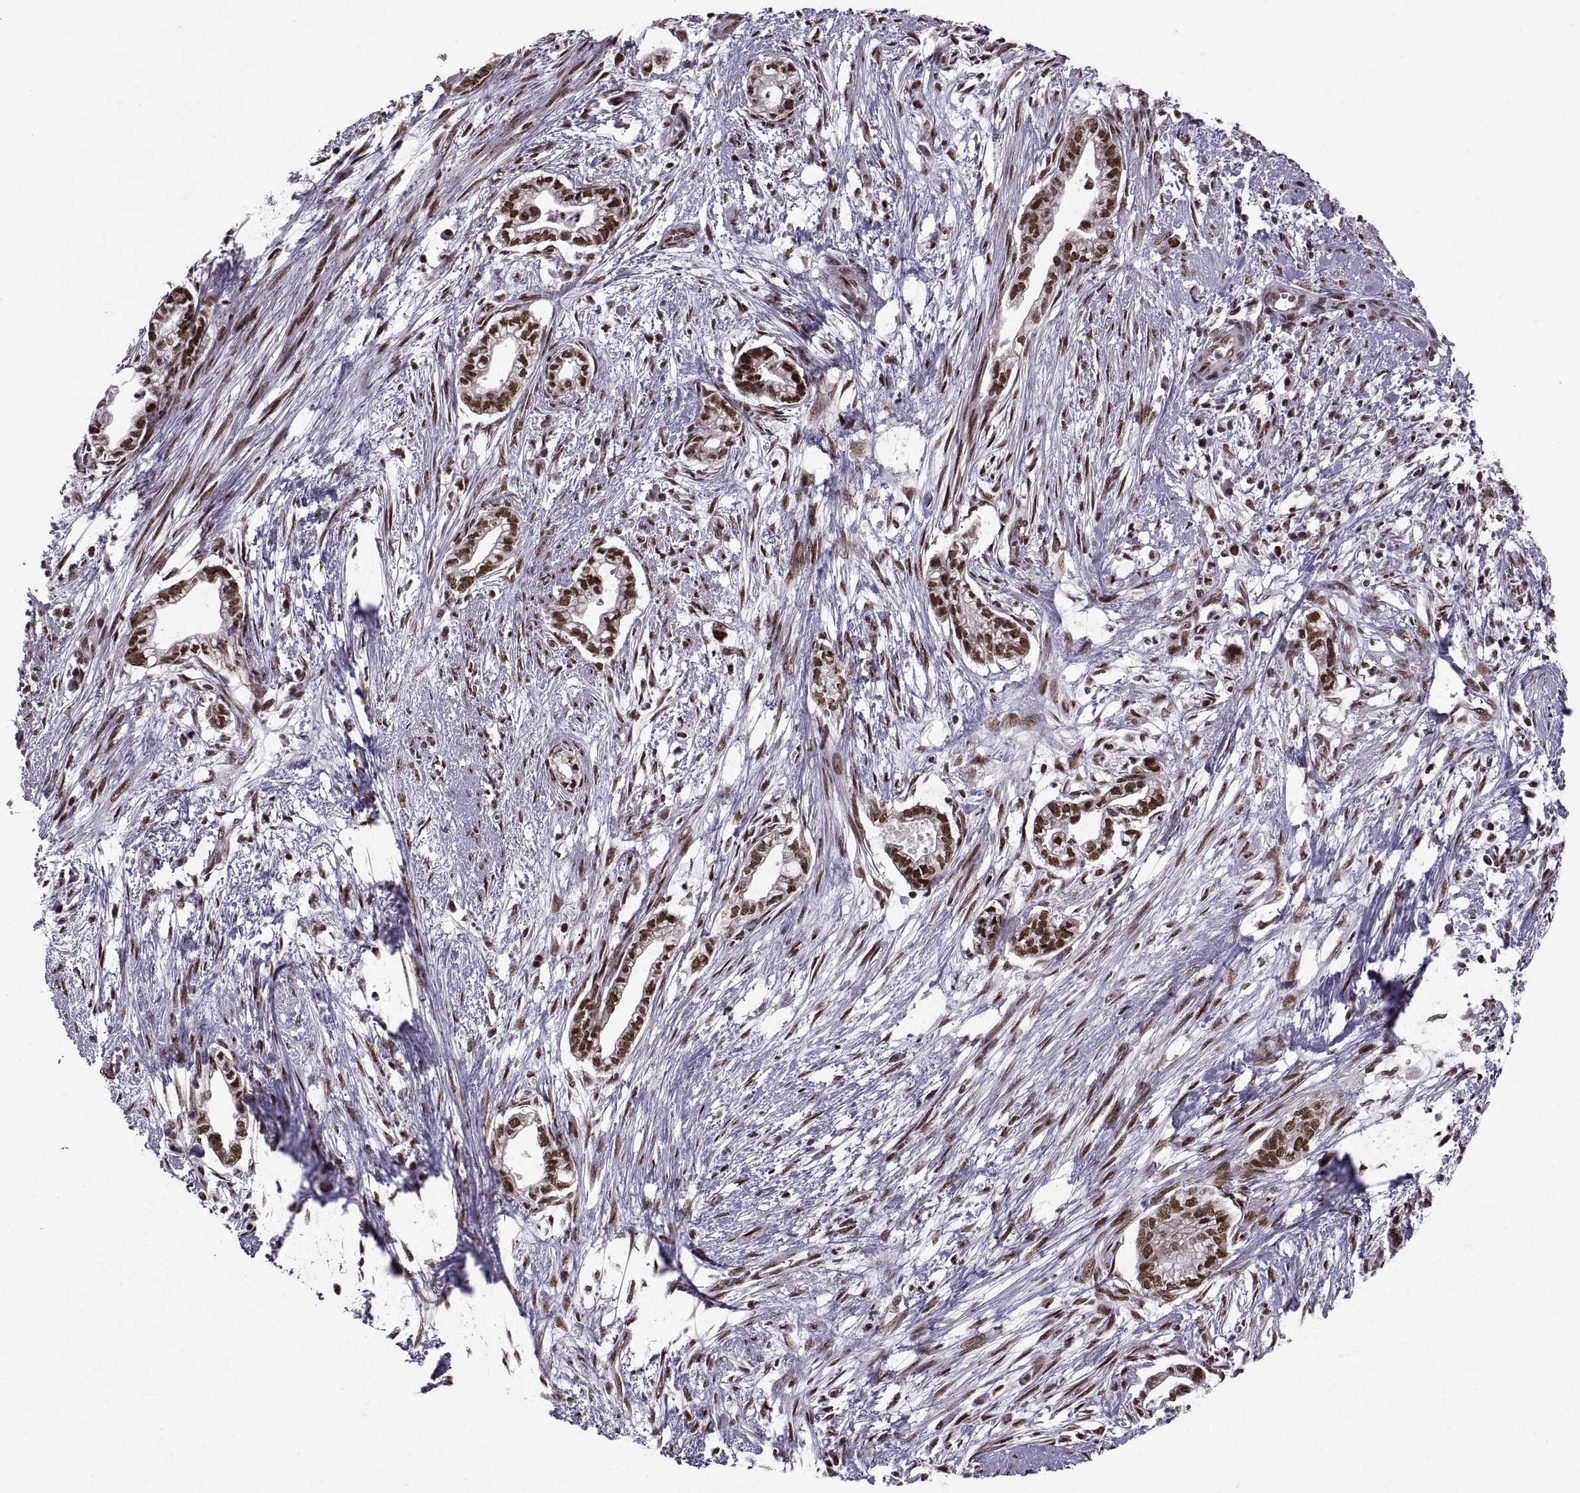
{"staining": {"intensity": "strong", "quantity": ">75%", "location": "nuclear"}, "tissue": "cervical cancer", "cell_type": "Tumor cells", "image_type": "cancer", "snomed": [{"axis": "morphology", "description": "Adenocarcinoma, NOS"}, {"axis": "topography", "description": "Cervix"}], "caption": "A brown stain highlights strong nuclear positivity of a protein in human adenocarcinoma (cervical) tumor cells.", "gene": "MT1E", "patient": {"sex": "female", "age": 62}}